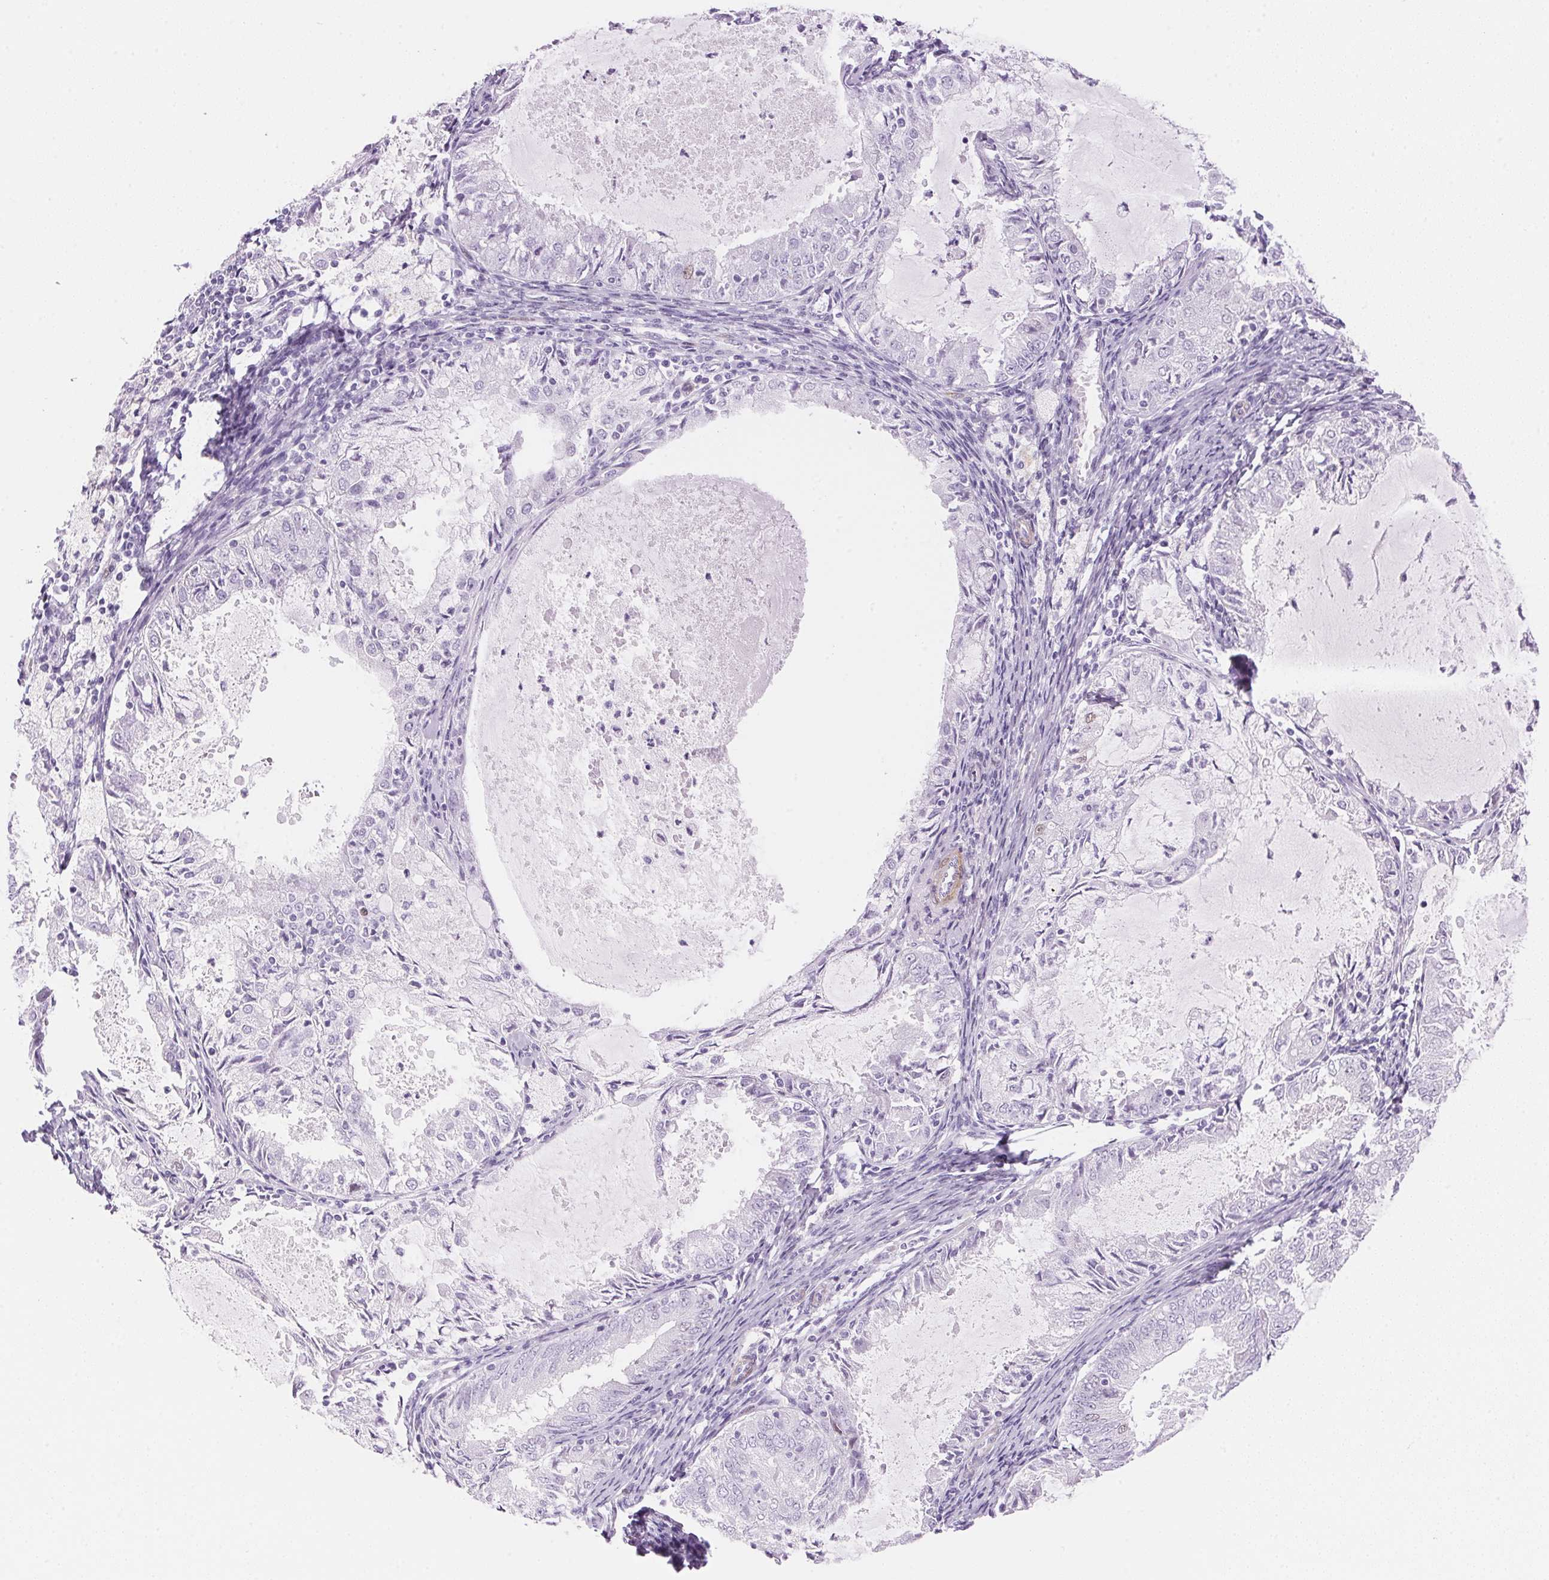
{"staining": {"intensity": "negative", "quantity": "none", "location": "none"}, "tissue": "endometrial cancer", "cell_type": "Tumor cells", "image_type": "cancer", "snomed": [{"axis": "morphology", "description": "Adenocarcinoma, NOS"}, {"axis": "topography", "description": "Endometrium"}], "caption": "Immunohistochemistry (IHC) photomicrograph of adenocarcinoma (endometrial) stained for a protein (brown), which reveals no staining in tumor cells. Brightfield microscopy of immunohistochemistry stained with DAB (brown) and hematoxylin (blue), captured at high magnification.", "gene": "SMTN", "patient": {"sex": "female", "age": 57}}